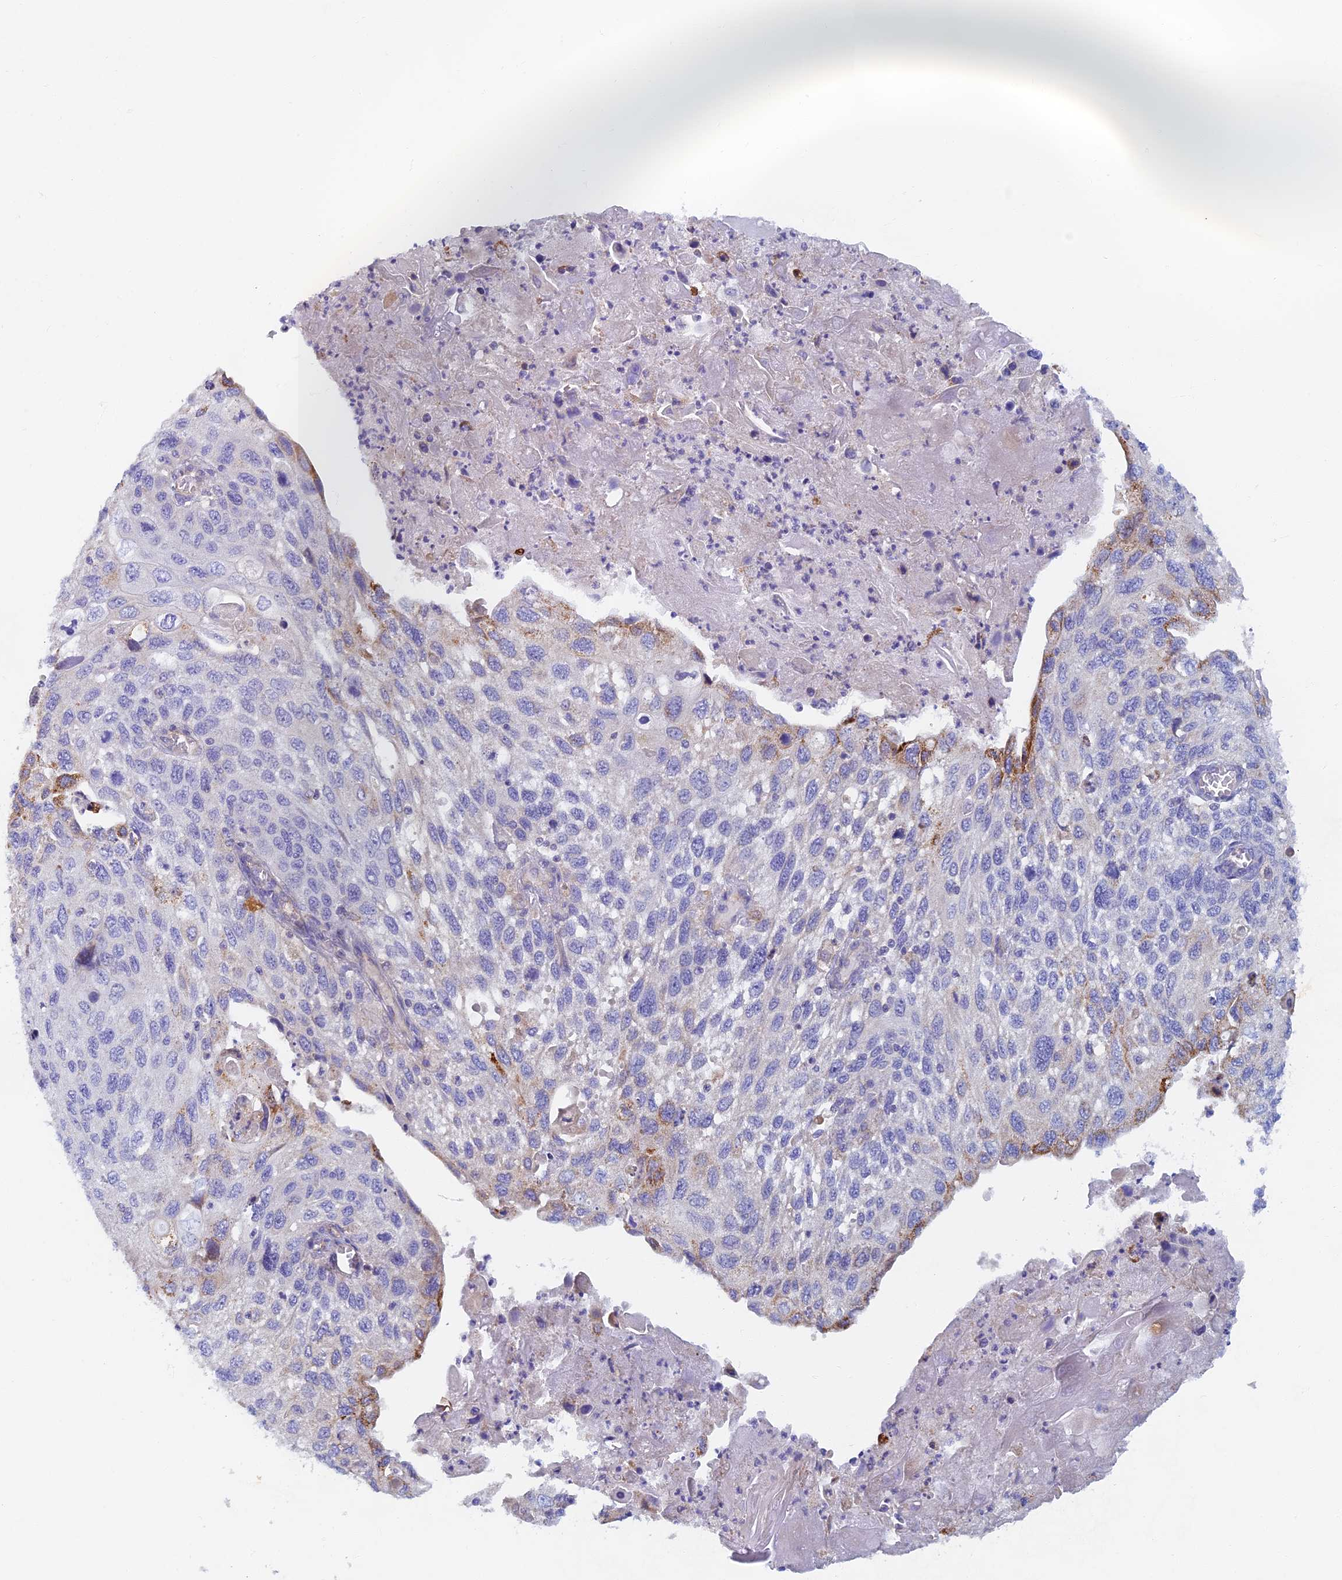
{"staining": {"intensity": "moderate", "quantity": "<25%", "location": "cytoplasmic/membranous"}, "tissue": "cervical cancer", "cell_type": "Tumor cells", "image_type": "cancer", "snomed": [{"axis": "morphology", "description": "Squamous cell carcinoma, NOS"}, {"axis": "topography", "description": "Cervix"}], "caption": "Protein analysis of cervical cancer tissue displays moderate cytoplasmic/membranous staining in approximately <25% of tumor cells.", "gene": "TMEM44", "patient": {"sex": "female", "age": 70}}